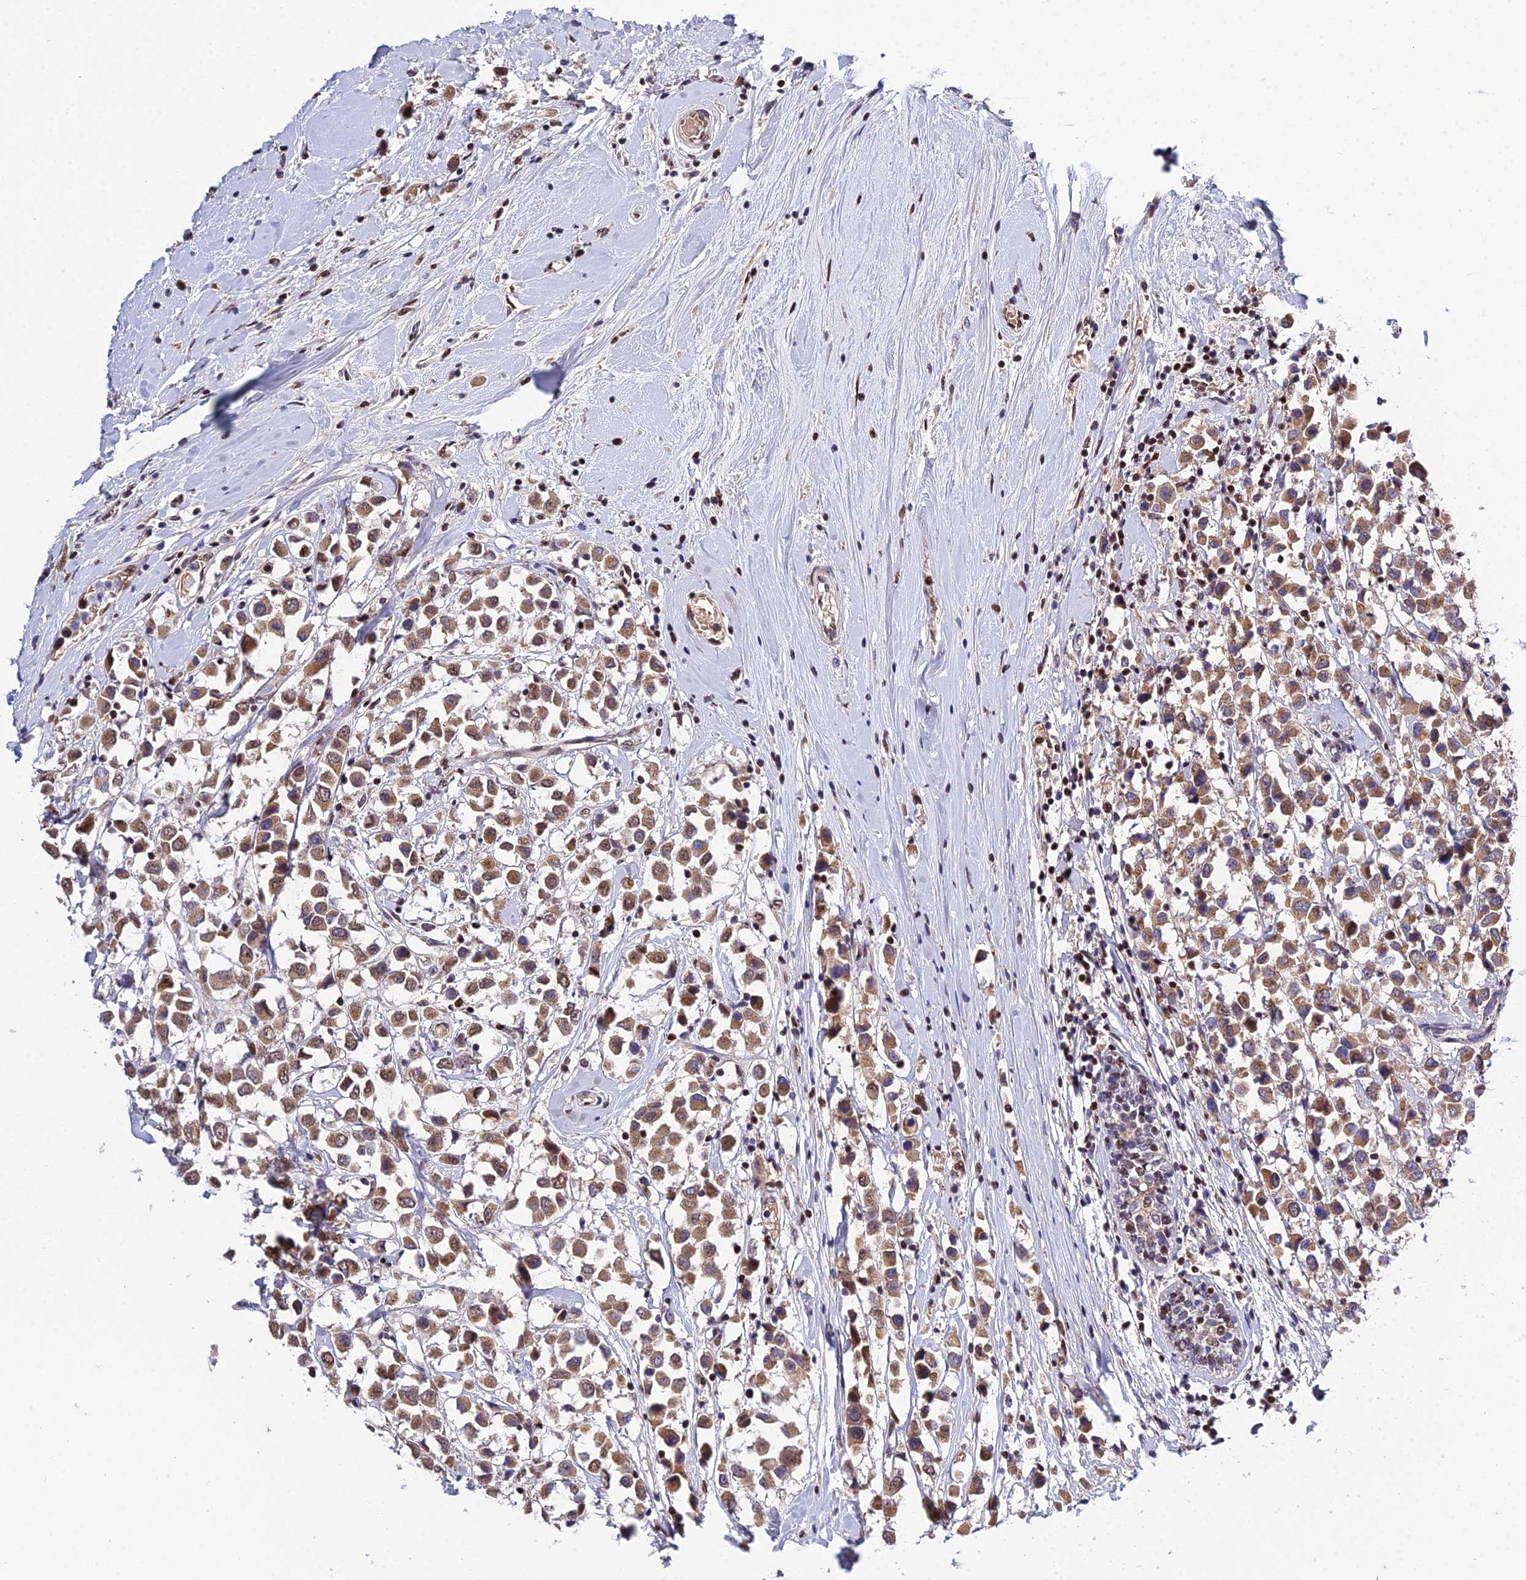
{"staining": {"intensity": "moderate", "quantity": ">75%", "location": "cytoplasmic/membranous"}, "tissue": "breast cancer", "cell_type": "Tumor cells", "image_type": "cancer", "snomed": [{"axis": "morphology", "description": "Duct carcinoma"}, {"axis": "topography", "description": "Breast"}], "caption": "Protein staining demonstrates moderate cytoplasmic/membranous expression in about >75% of tumor cells in breast cancer.", "gene": "ARL2", "patient": {"sex": "female", "age": 61}}